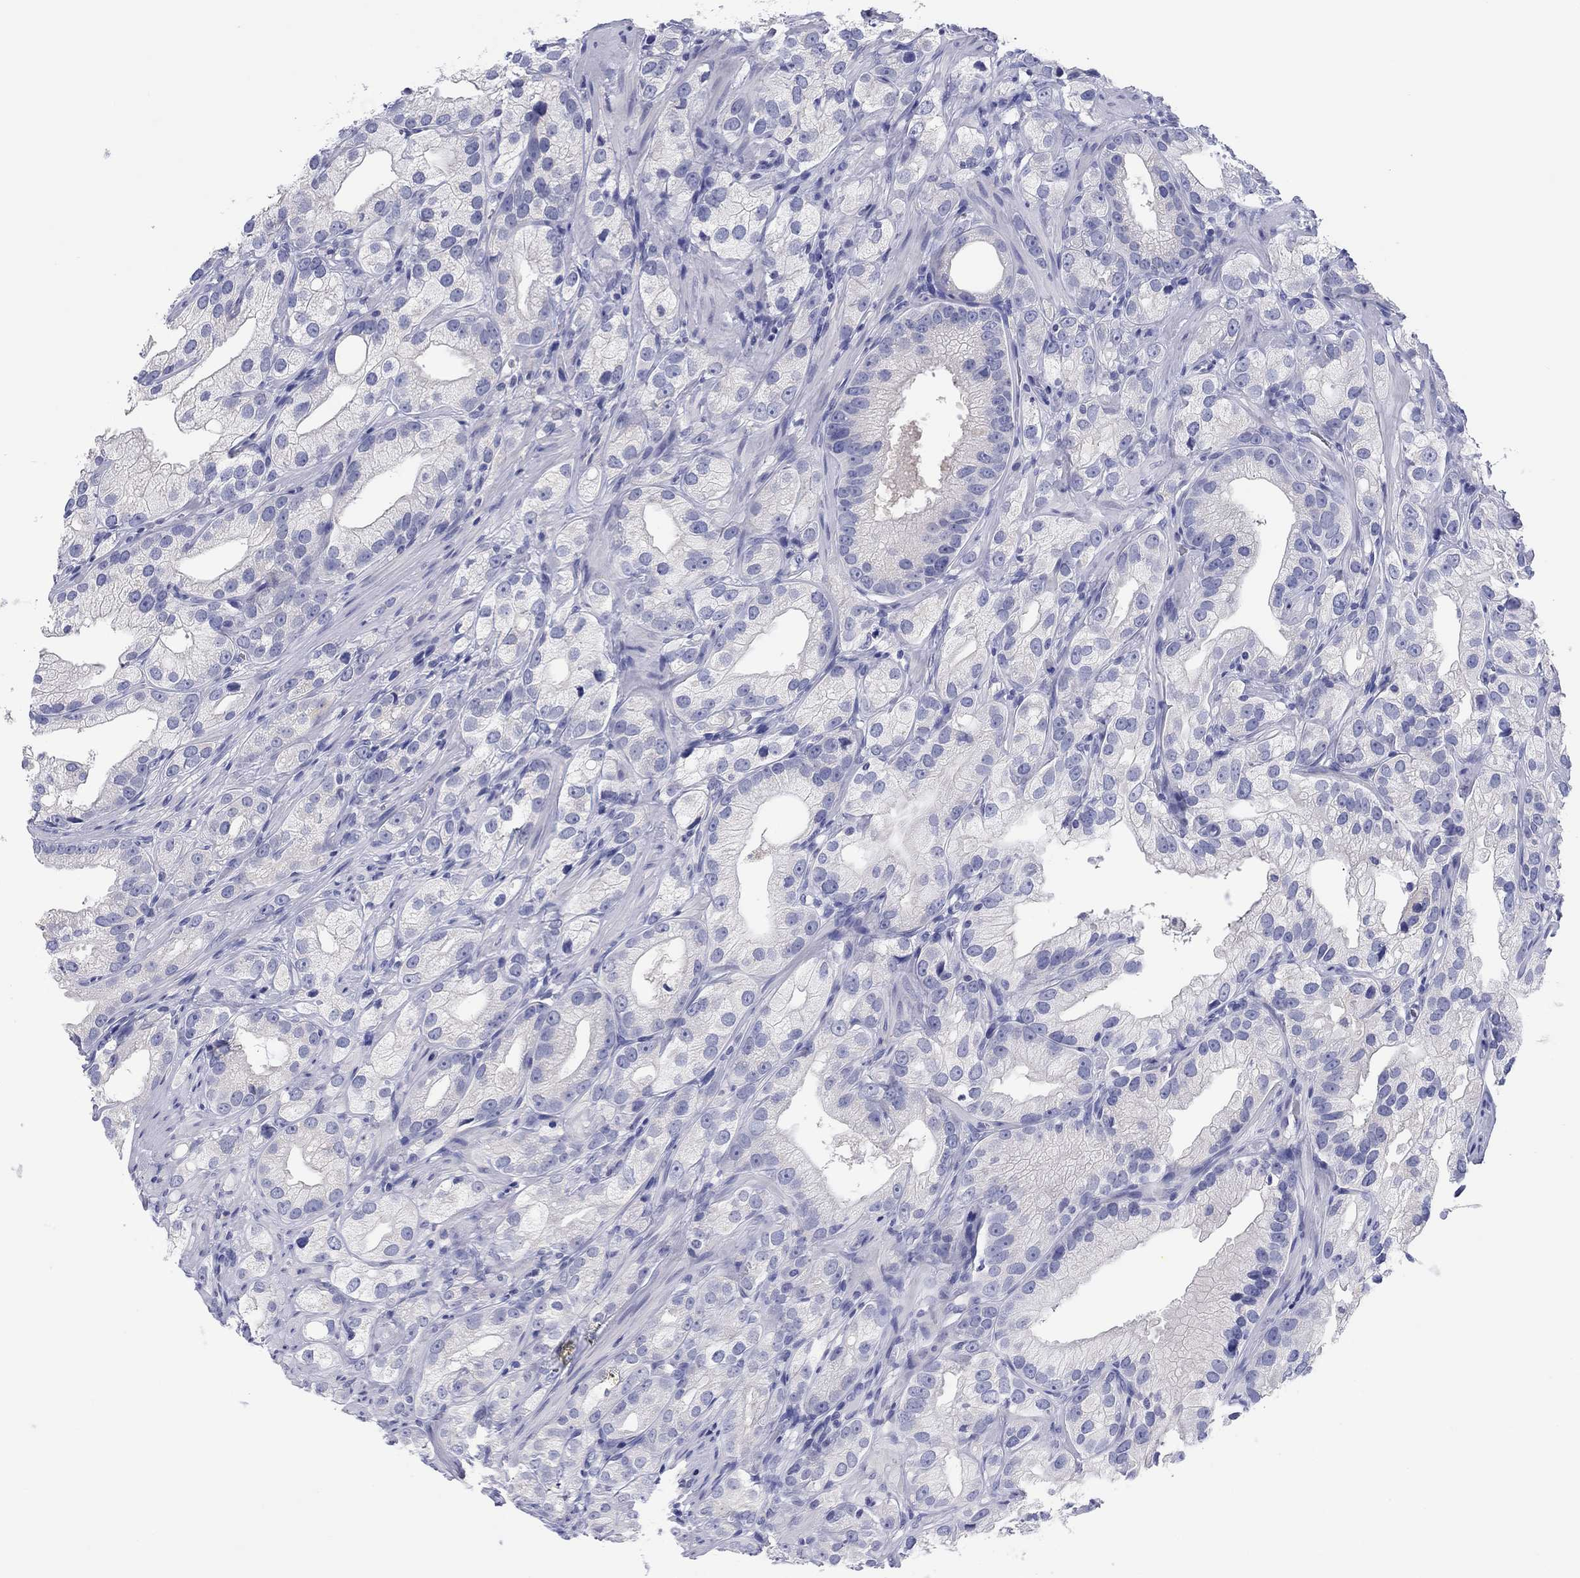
{"staining": {"intensity": "negative", "quantity": "none", "location": "none"}, "tissue": "prostate cancer", "cell_type": "Tumor cells", "image_type": "cancer", "snomed": [{"axis": "morphology", "description": "Adenocarcinoma, High grade"}, {"axis": "topography", "description": "Prostate and seminal vesicle, NOS"}], "caption": "IHC micrograph of prostate high-grade adenocarcinoma stained for a protein (brown), which shows no staining in tumor cells.", "gene": "ERICH3", "patient": {"sex": "male", "age": 62}}